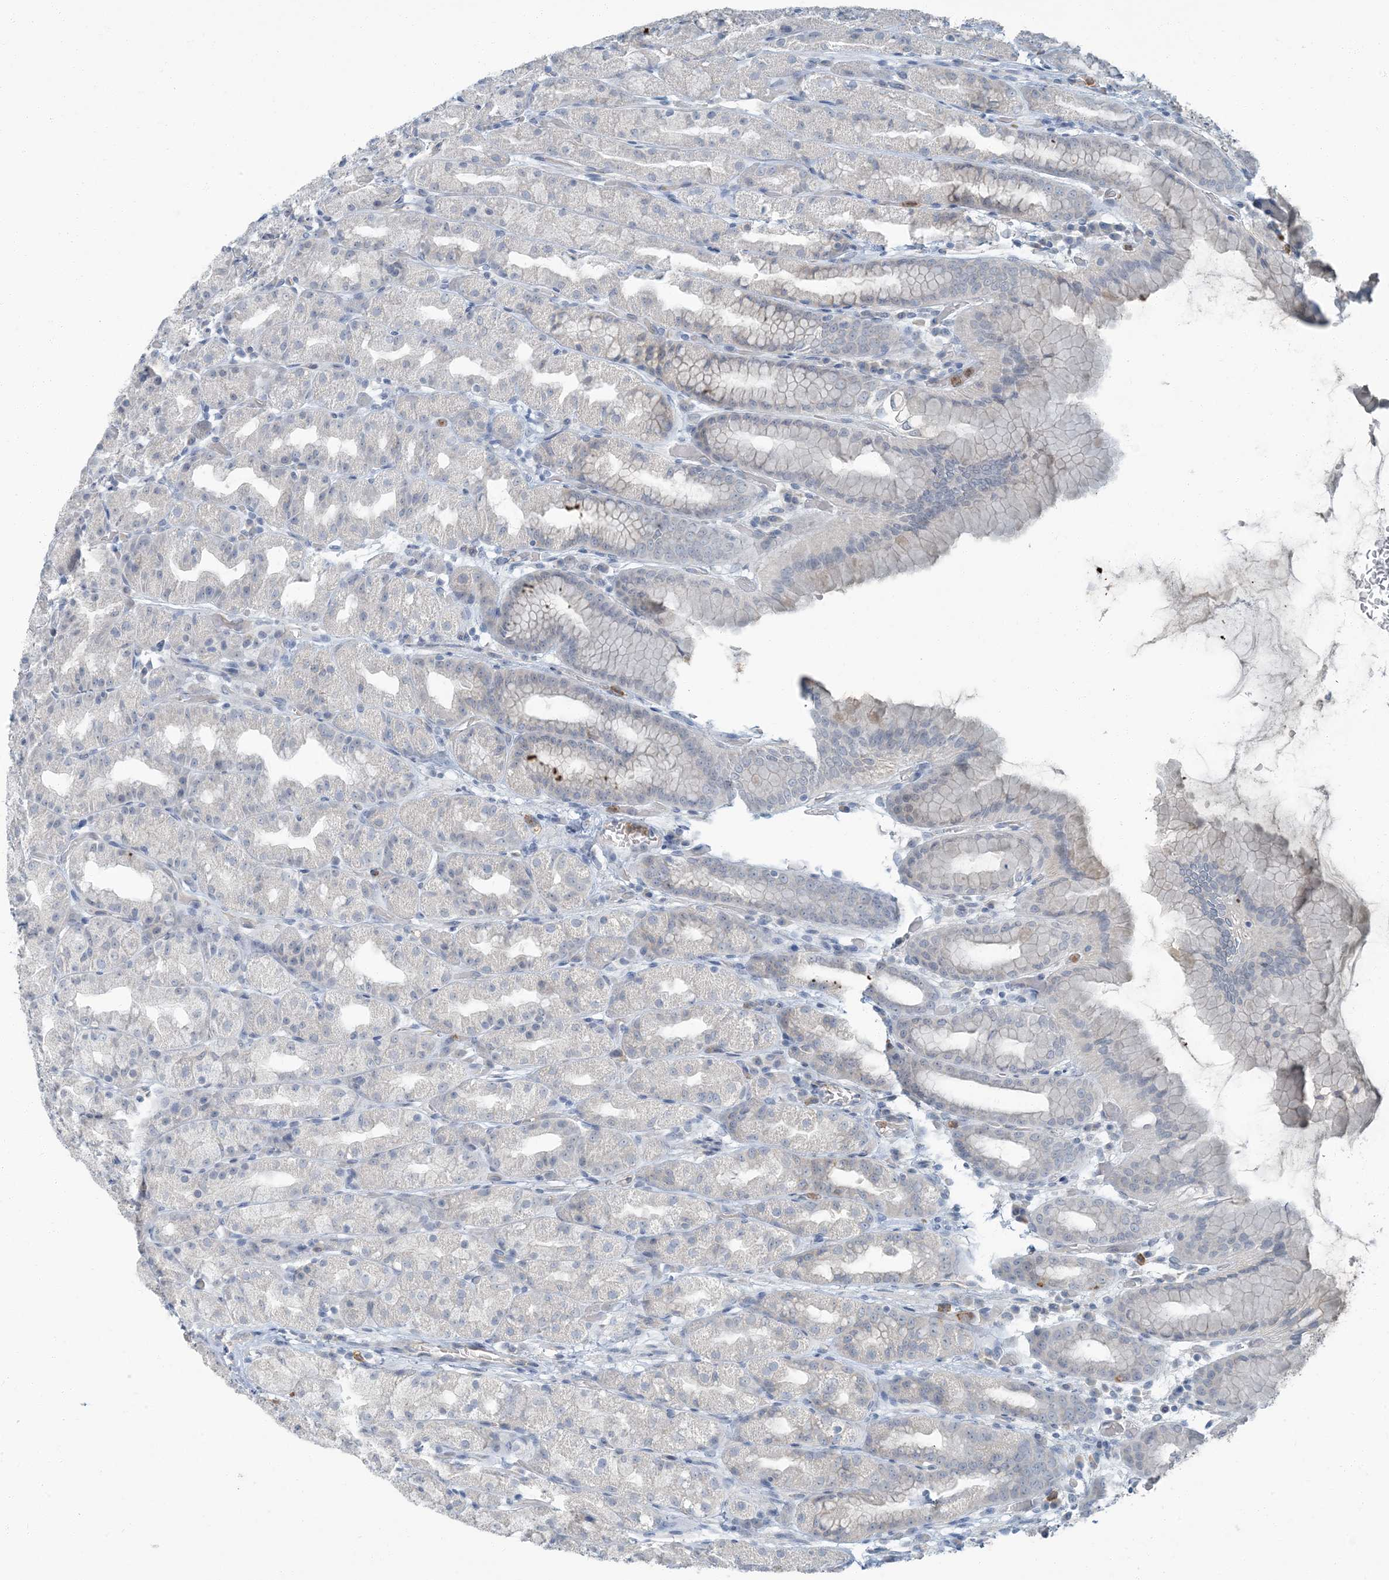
{"staining": {"intensity": "negative", "quantity": "none", "location": "none"}, "tissue": "stomach", "cell_type": "Glandular cells", "image_type": "normal", "snomed": [{"axis": "morphology", "description": "Normal tissue, NOS"}, {"axis": "topography", "description": "Stomach, upper"}], "caption": "High power microscopy histopathology image of an immunohistochemistry micrograph of normal stomach, revealing no significant expression in glandular cells.", "gene": "EPHA4", "patient": {"sex": "male", "age": 68}}